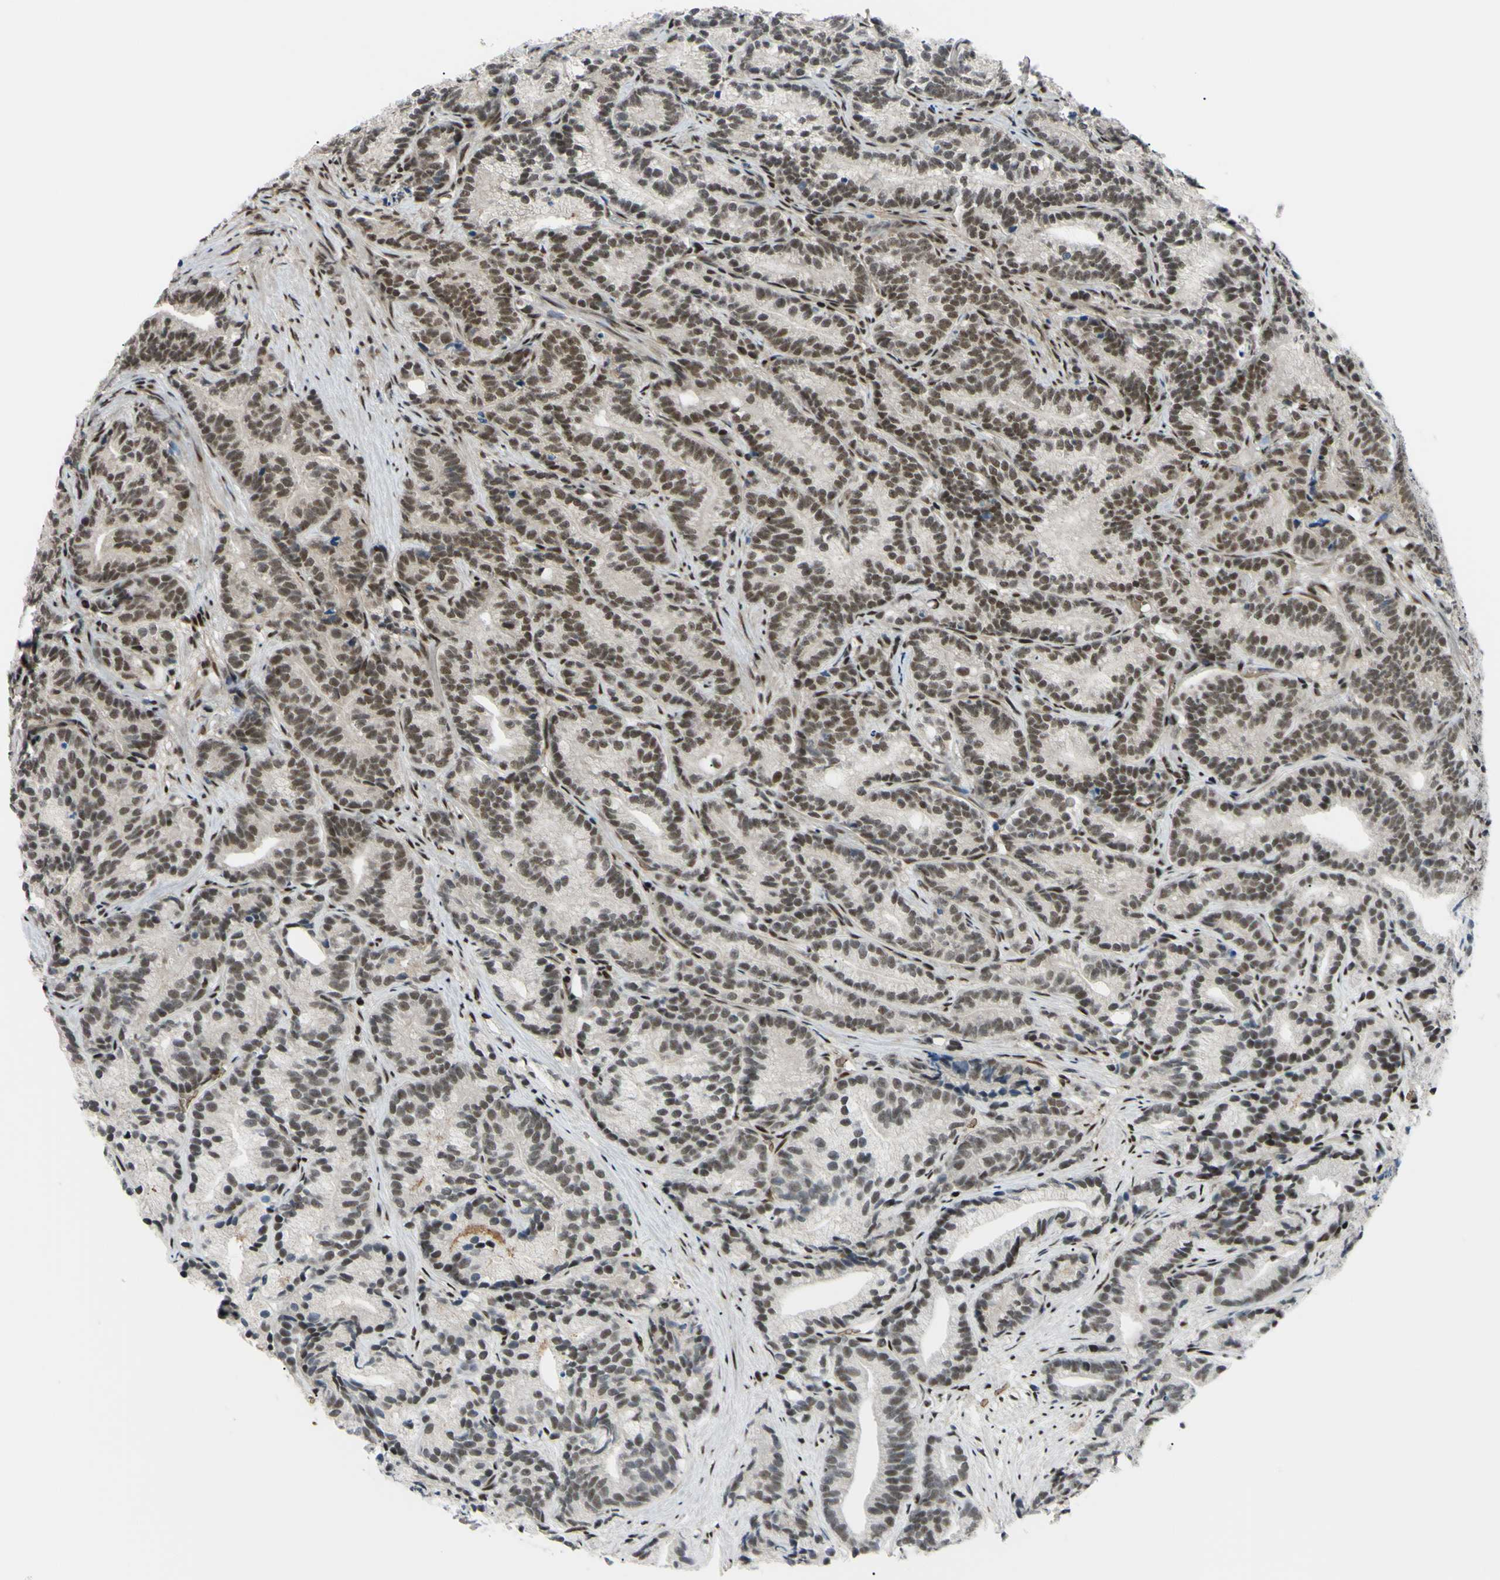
{"staining": {"intensity": "moderate", "quantity": ">75%", "location": "nuclear"}, "tissue": "prostate cancer", "cell_type": "Tumor cells", "image_type": "cancer", "snomed": [{"axis": "morphology", "description": "Adenocarcinoma, Low grade"}, {"axis": "topography", "description": "Prostate"}], "caption": "Prostate cancer stained with DAB (3,3'-diaminobenzidine) IHC demonstrates medium levels of moderate nuclear expression in approximately >75% of tumor cells.", "gene": "THAP12", "patient": {"sex": "male", "age": 89}}